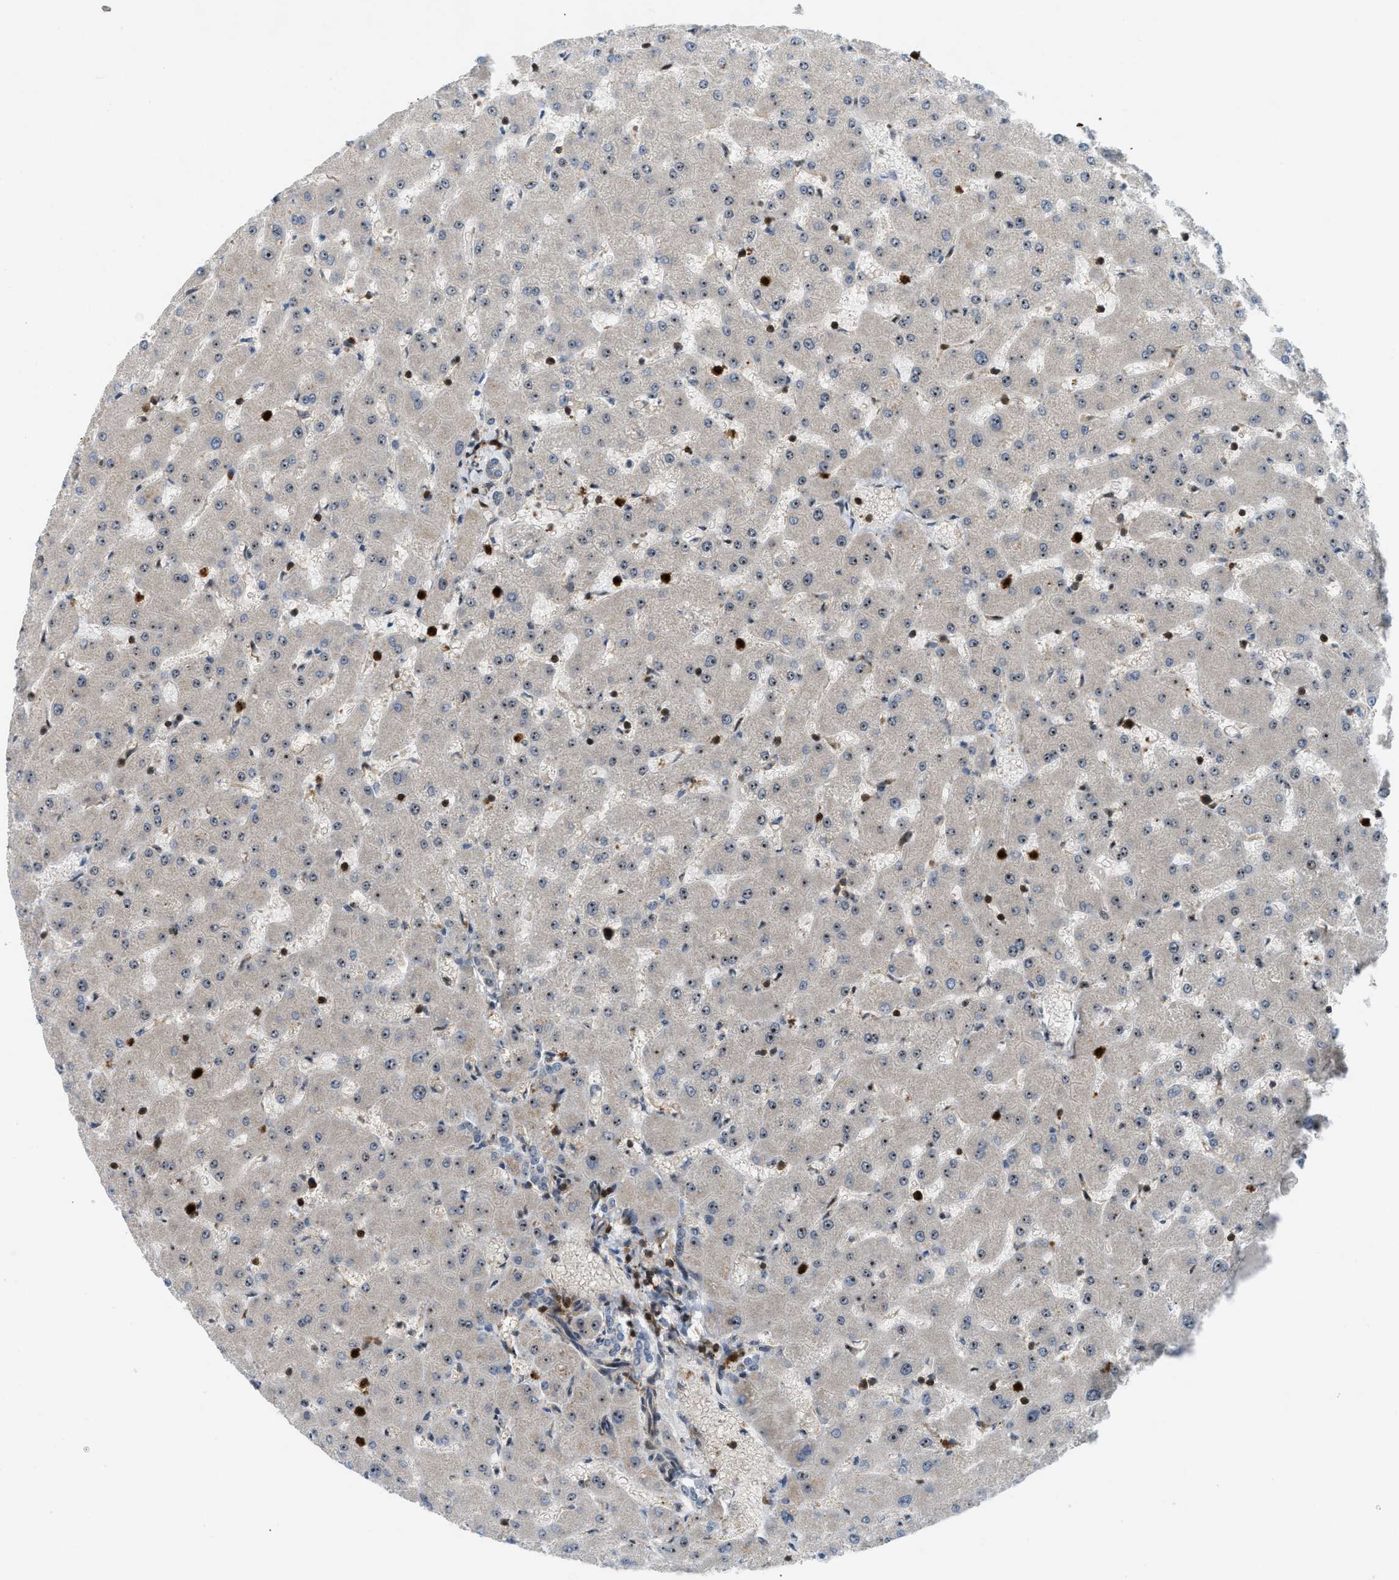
{"staining": {"intensity": "negative", "quantity": "none", "location": "none"}, "tissue": "liver", "cell_type": "Cholangiocytes", "image_type": "normal", "snomed": [{"axis": "morphology", "description": "Normal tissue, NOS"}, {"axis": "topography", "description": "Liver"}], "caption": "Liver was stained to show a protein in brown. There is no significant staining in cholangiocytes. (Brightfield microscopy of DAB (3,3'-diaminobenzidine) IHC at high magnification).", "gene": "E2F1", "patient": {"sex": "female", "age": 63}}